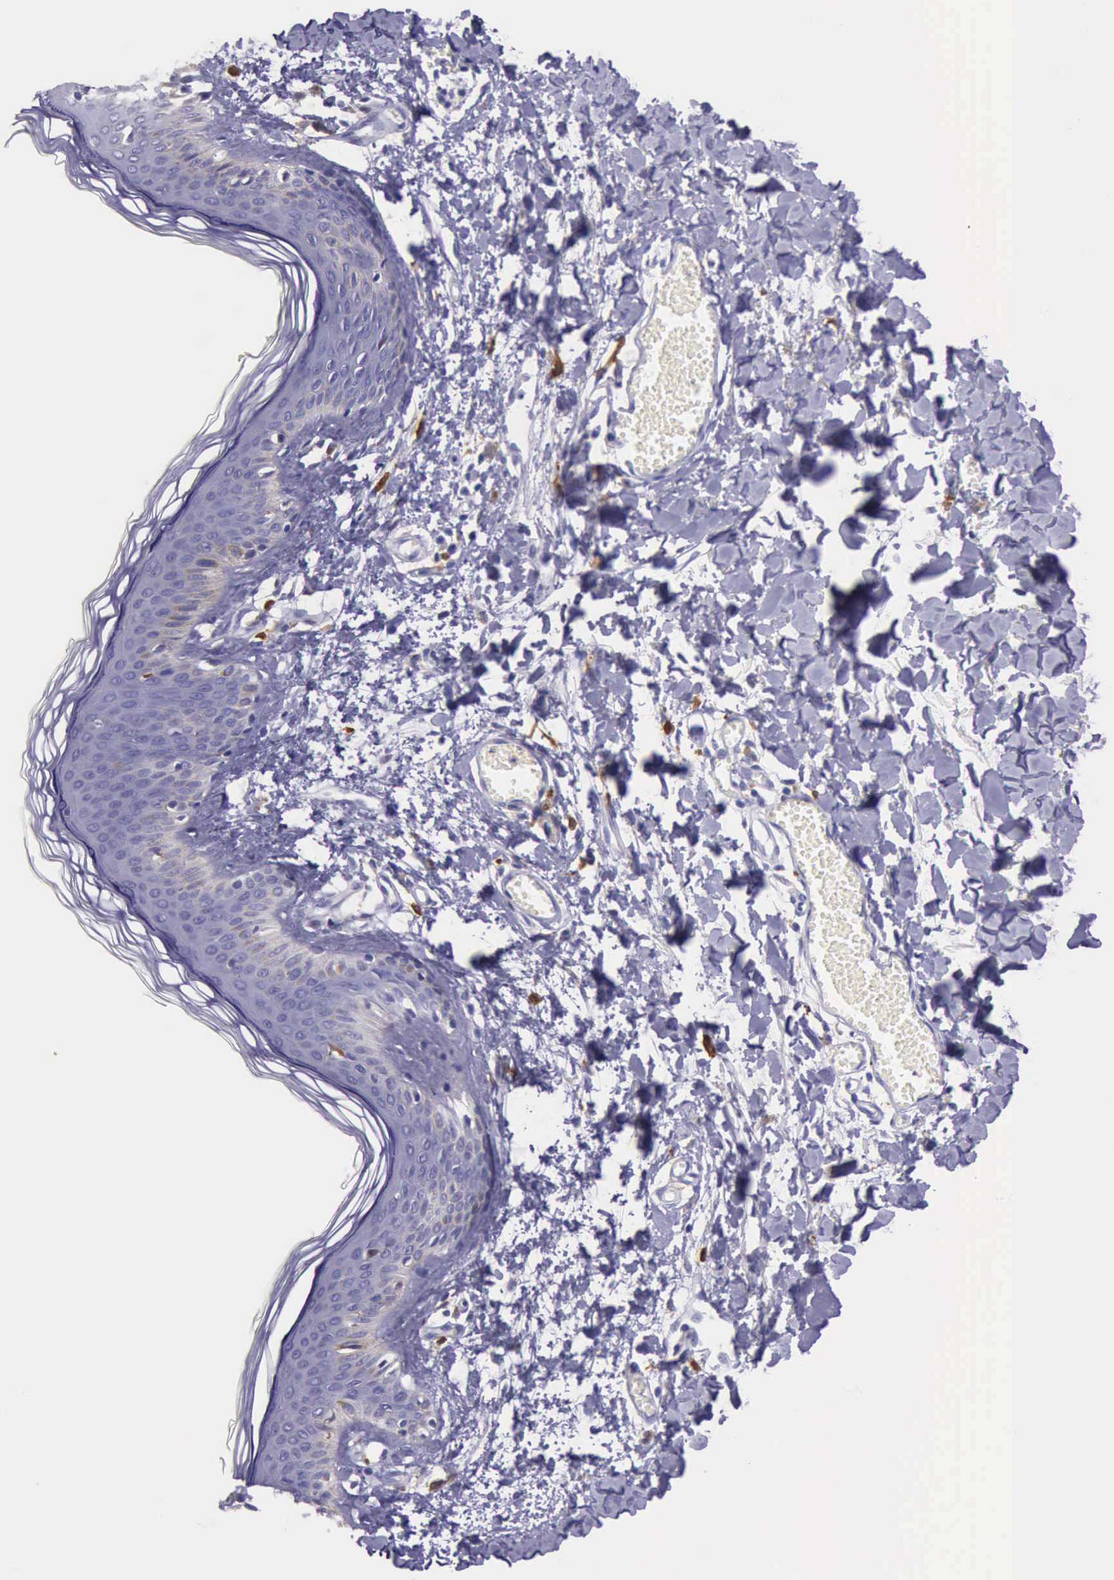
{"staining": {"intensity": "negative", "quantity": "none", "location": "none"}, "tissue": "skin", "cell_type": "Fibroblasts", "image_type": "normal", "snomed": [{"axis": "morphology", "description": "Normal tissue, NOS"}, {"axis": "morphology", "description": "Sarcoma, NOS"}, {"axis": "topography", "description": "Skin"}, {"axis": "topography", "description": "Soft tissue"}], "caption": "The histopathology image shows no staining of fibroblasts in unremarkable skin. (DAB (3,3'-diaminobenzidine) immunohistochemistry (IHC), high magnification).", "gene": "BTK", "patient": {"sex": "female", "age": 51}}